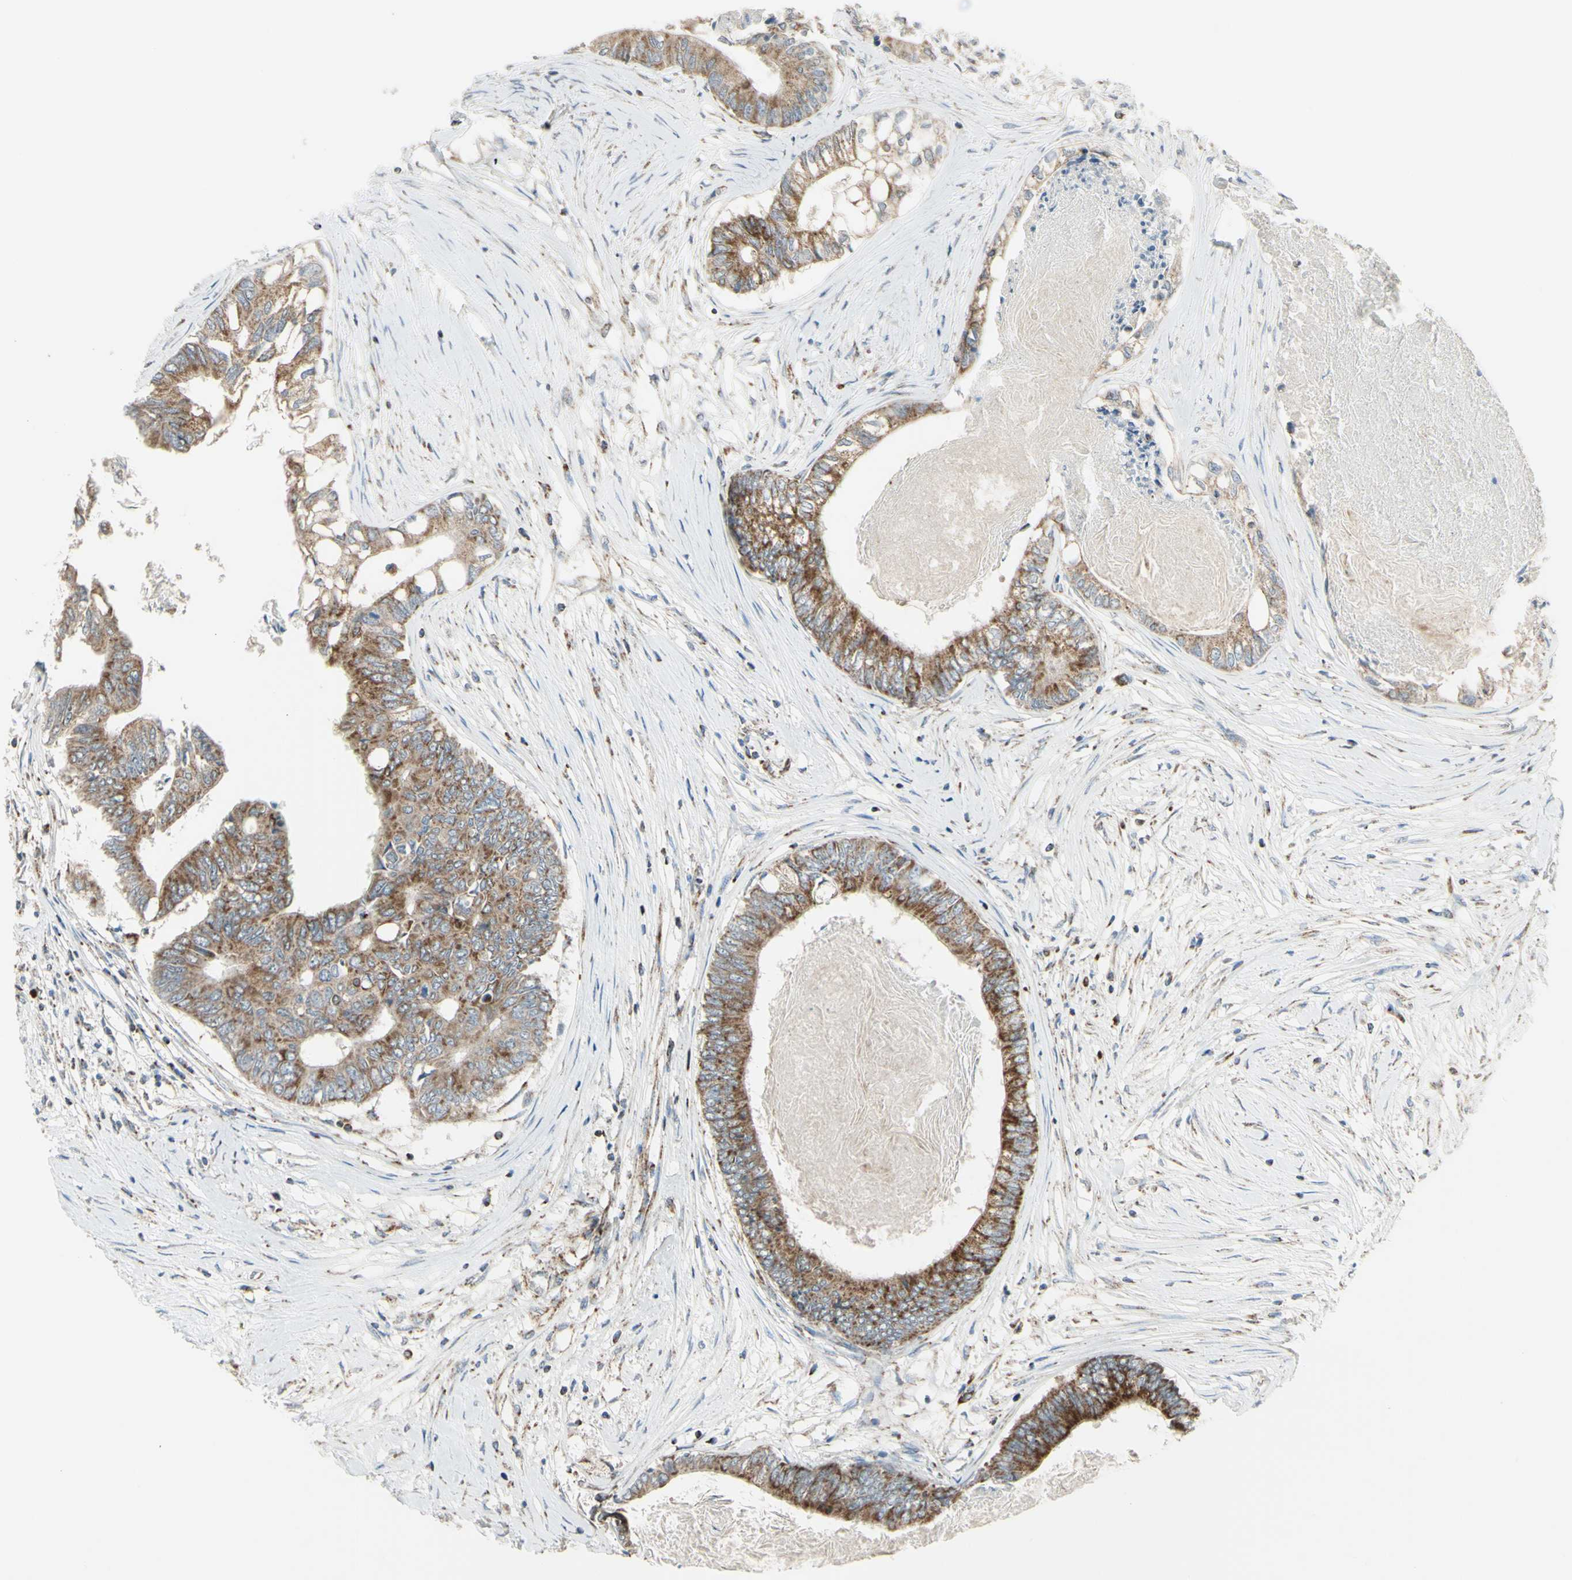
{"staining": {"intensity": "moderate", "quantity": "25%-75%", "location": "cytoplasmic/membranous"}, "tissue": "colorectal cancer", "cell_type": "Tumor cells", "image_type": "cancer", "snomed": [{"axis": "morphology", "description": "Adenocarcinoma, NOS"}, {"axis": "topography", "description": "Rectum"}], "caption": "An image showing moderate cytoplasmic/membranous positivity in approximately 25%-75% of tumor cells in colorectal adenocarcinoma, as visualized by brown immunohistochemical staining.", "gene": "FAM171B", "patient": {"sex": "male", "age": 63}}